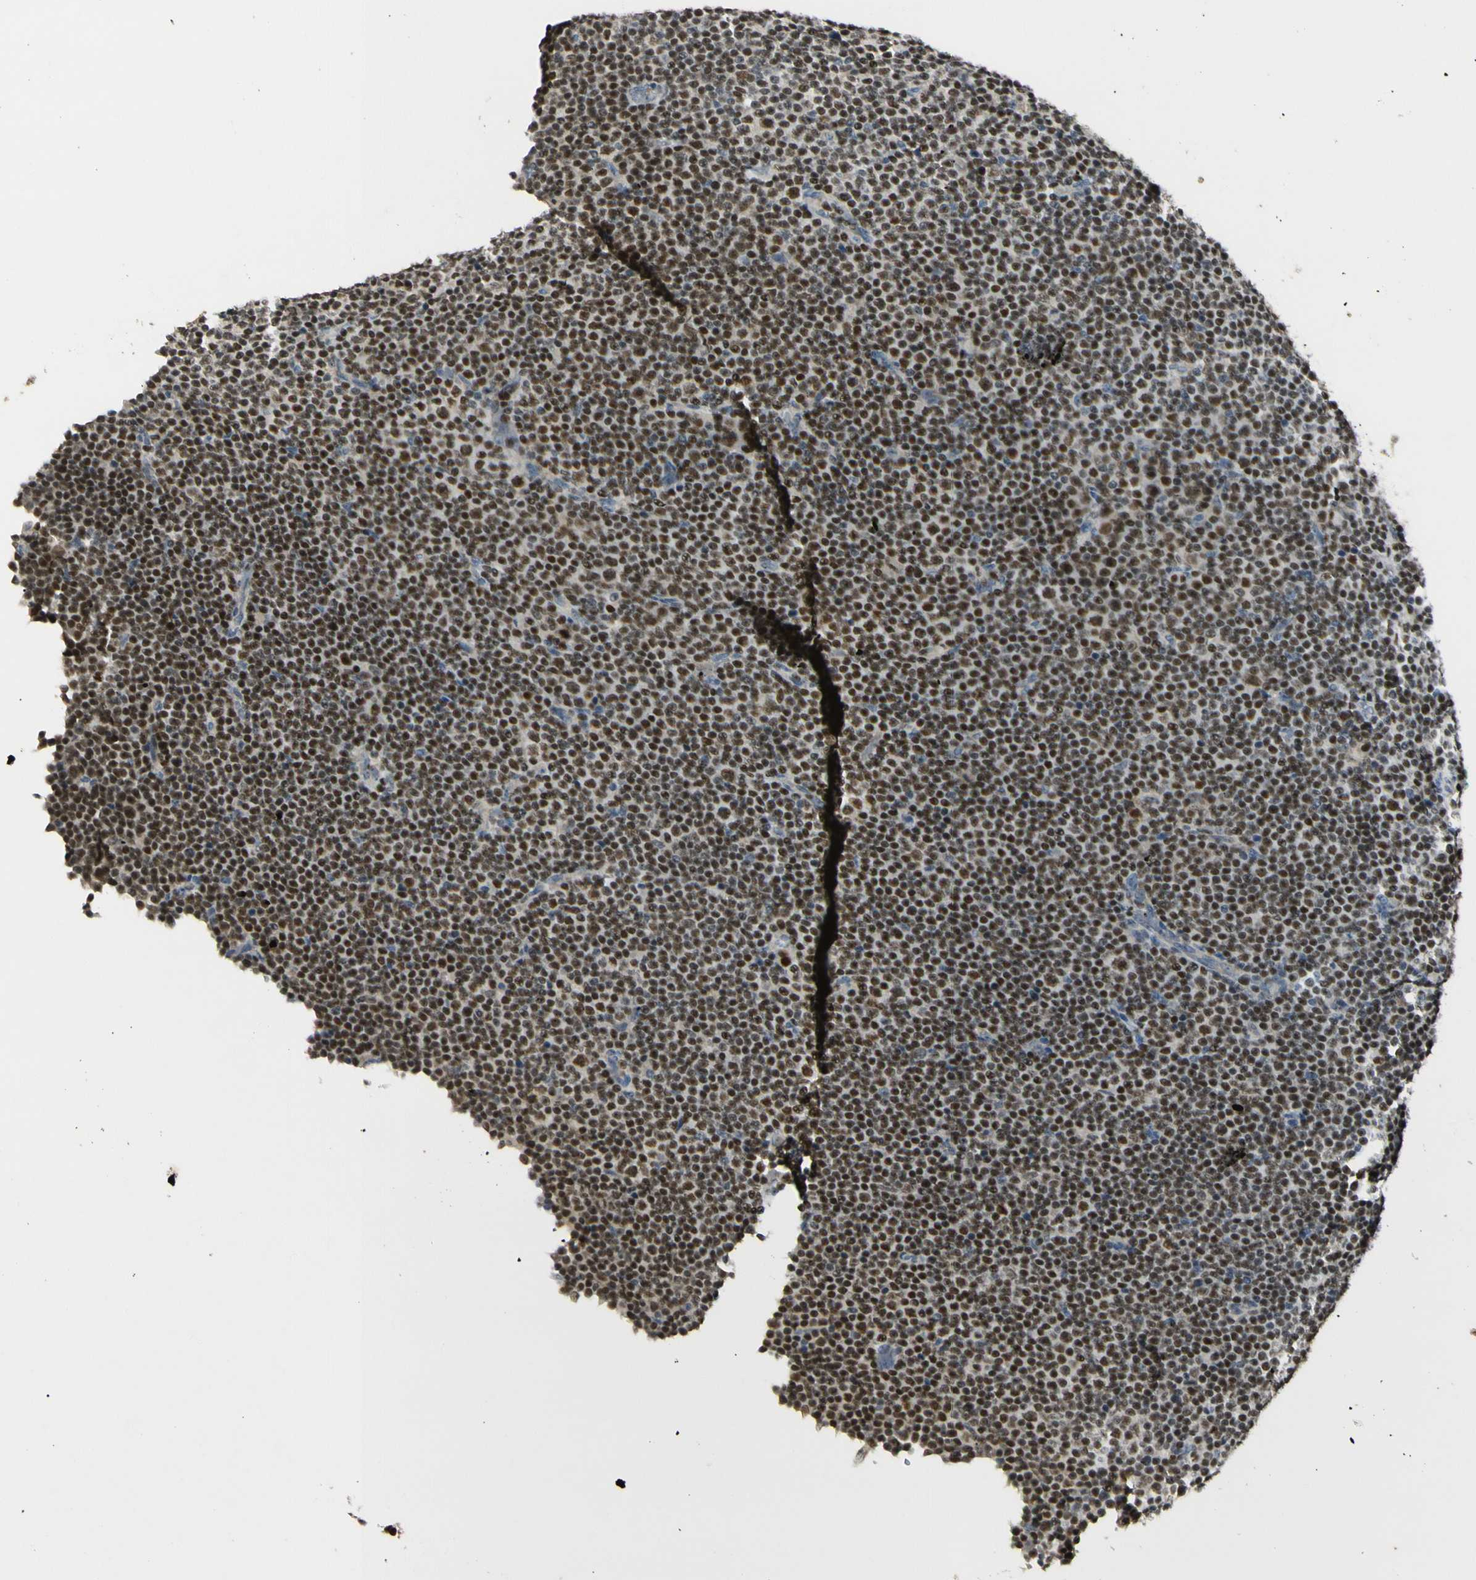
{"staining": {"intensity": "strong", "quantity": ">75%", "location": "nuclear"}, "tissue": "lymphoma", "cell_type": "Tumor cells", "image_type": "cancer", "snomed": [{"axis": "morphology", "description": "Malignant lymphoma, non-Hodgkin's type, Low grade"}, {"axis": "topography", "description": "Lymph node"}], "caption": "This is a photomicrograph of immunohistochemistry staining of lymphoma, which shows strong positivity in the nuclear of tumor cells.", "gene": "NFYA", "patient": {"sex": "female", "age": 67}}